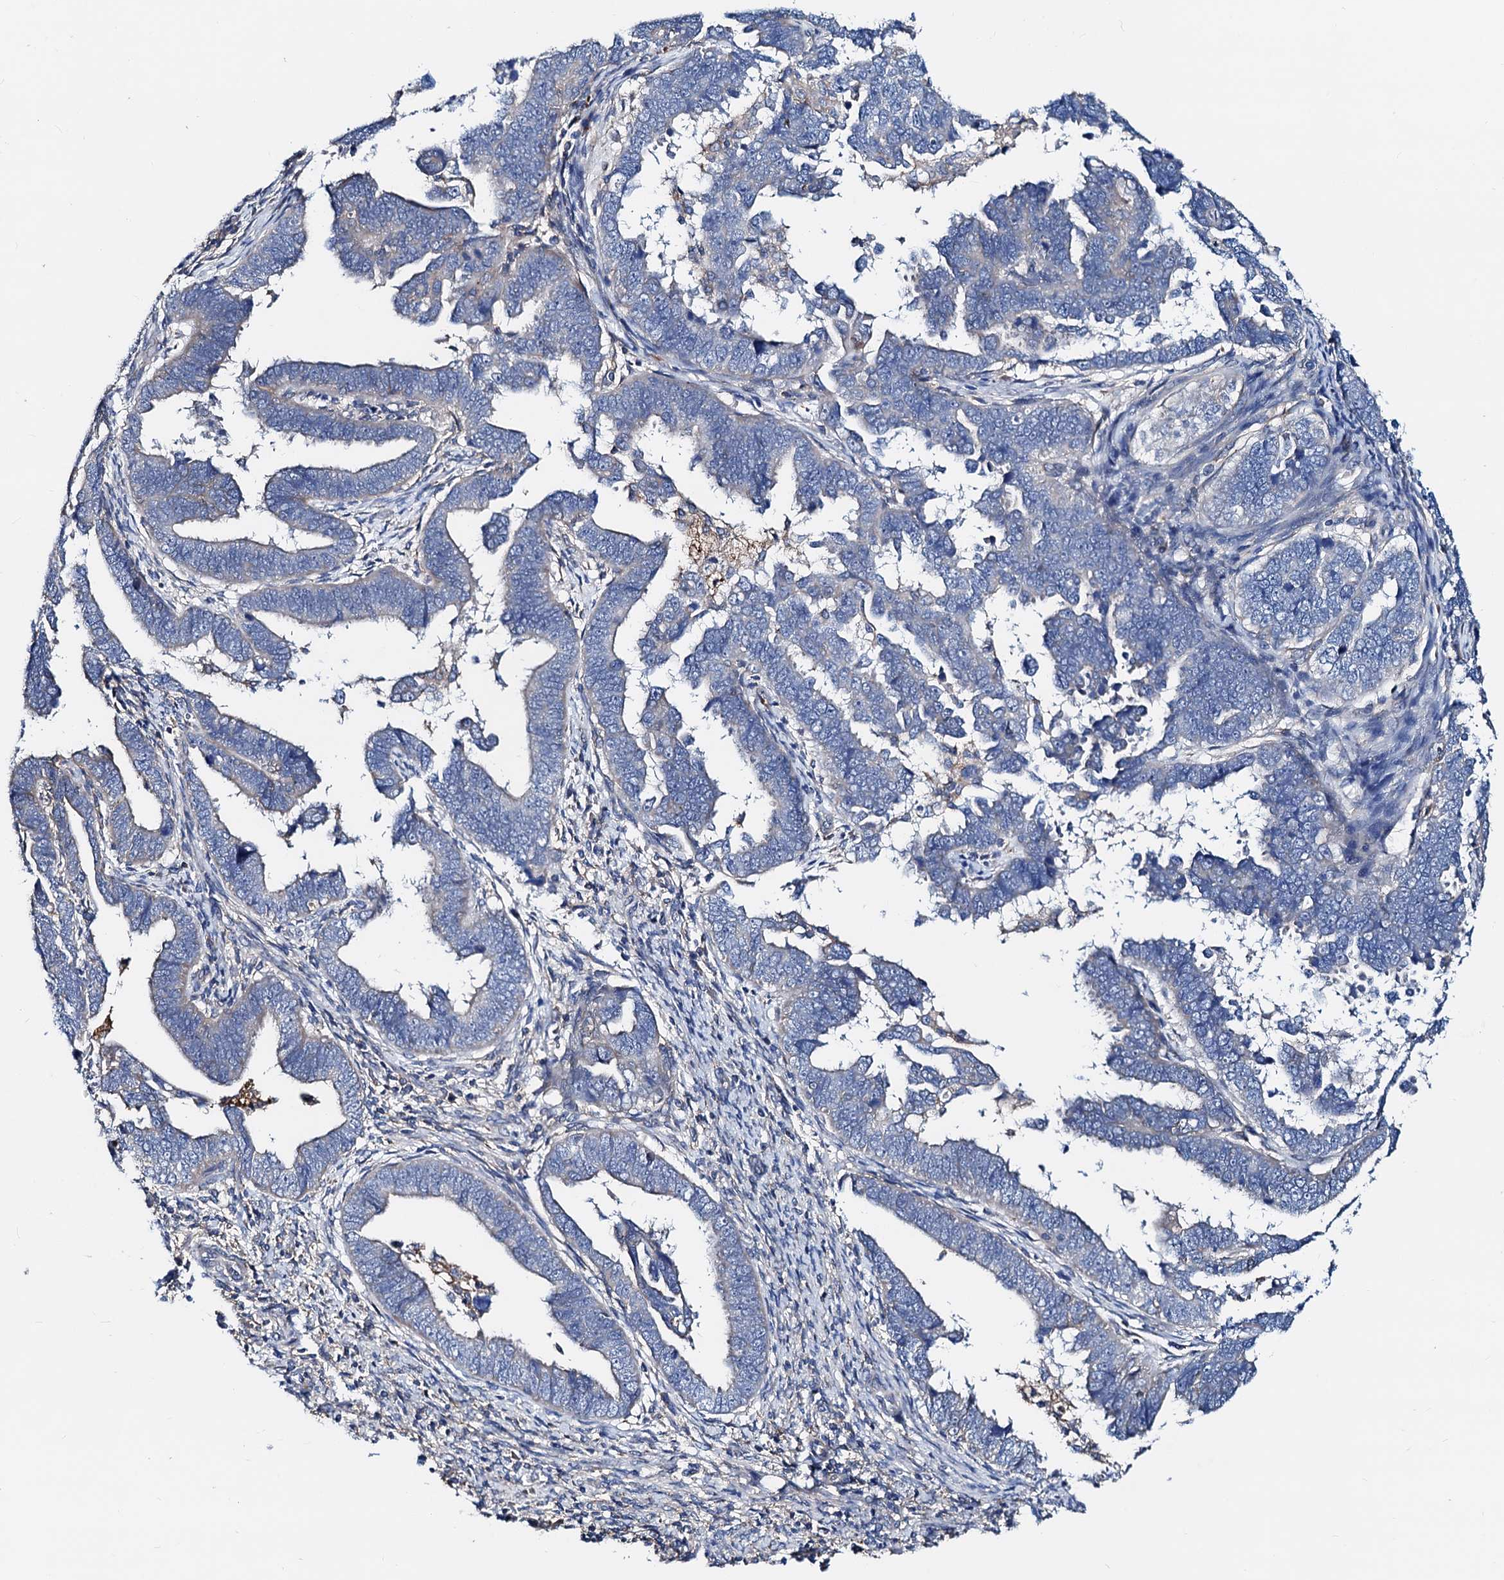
{"staining": {"intensity": "negative", "quantity": "none", "location": "none"}, "tissue": "endometrial cancer", "cell_type": "Tumor cells", "image_type": "cancer", "snomed": [{"axis": "morphology", "description": "Adenocarcinoma, NOS"}, {"axis": "topography", "description": "Endometrium"}], "caption": "An immunohistochemistry histopathology image of endometrial cancer (adenocarcinoma) is shown. There is no staining in tumor cells of endometrial cancer (adenocarcinoma). (DAB (3,3'-diaminobenzidine) IHC, high magnification).", "gene": "GCOM1", "patient": {"sex": "female", "age": 75}}